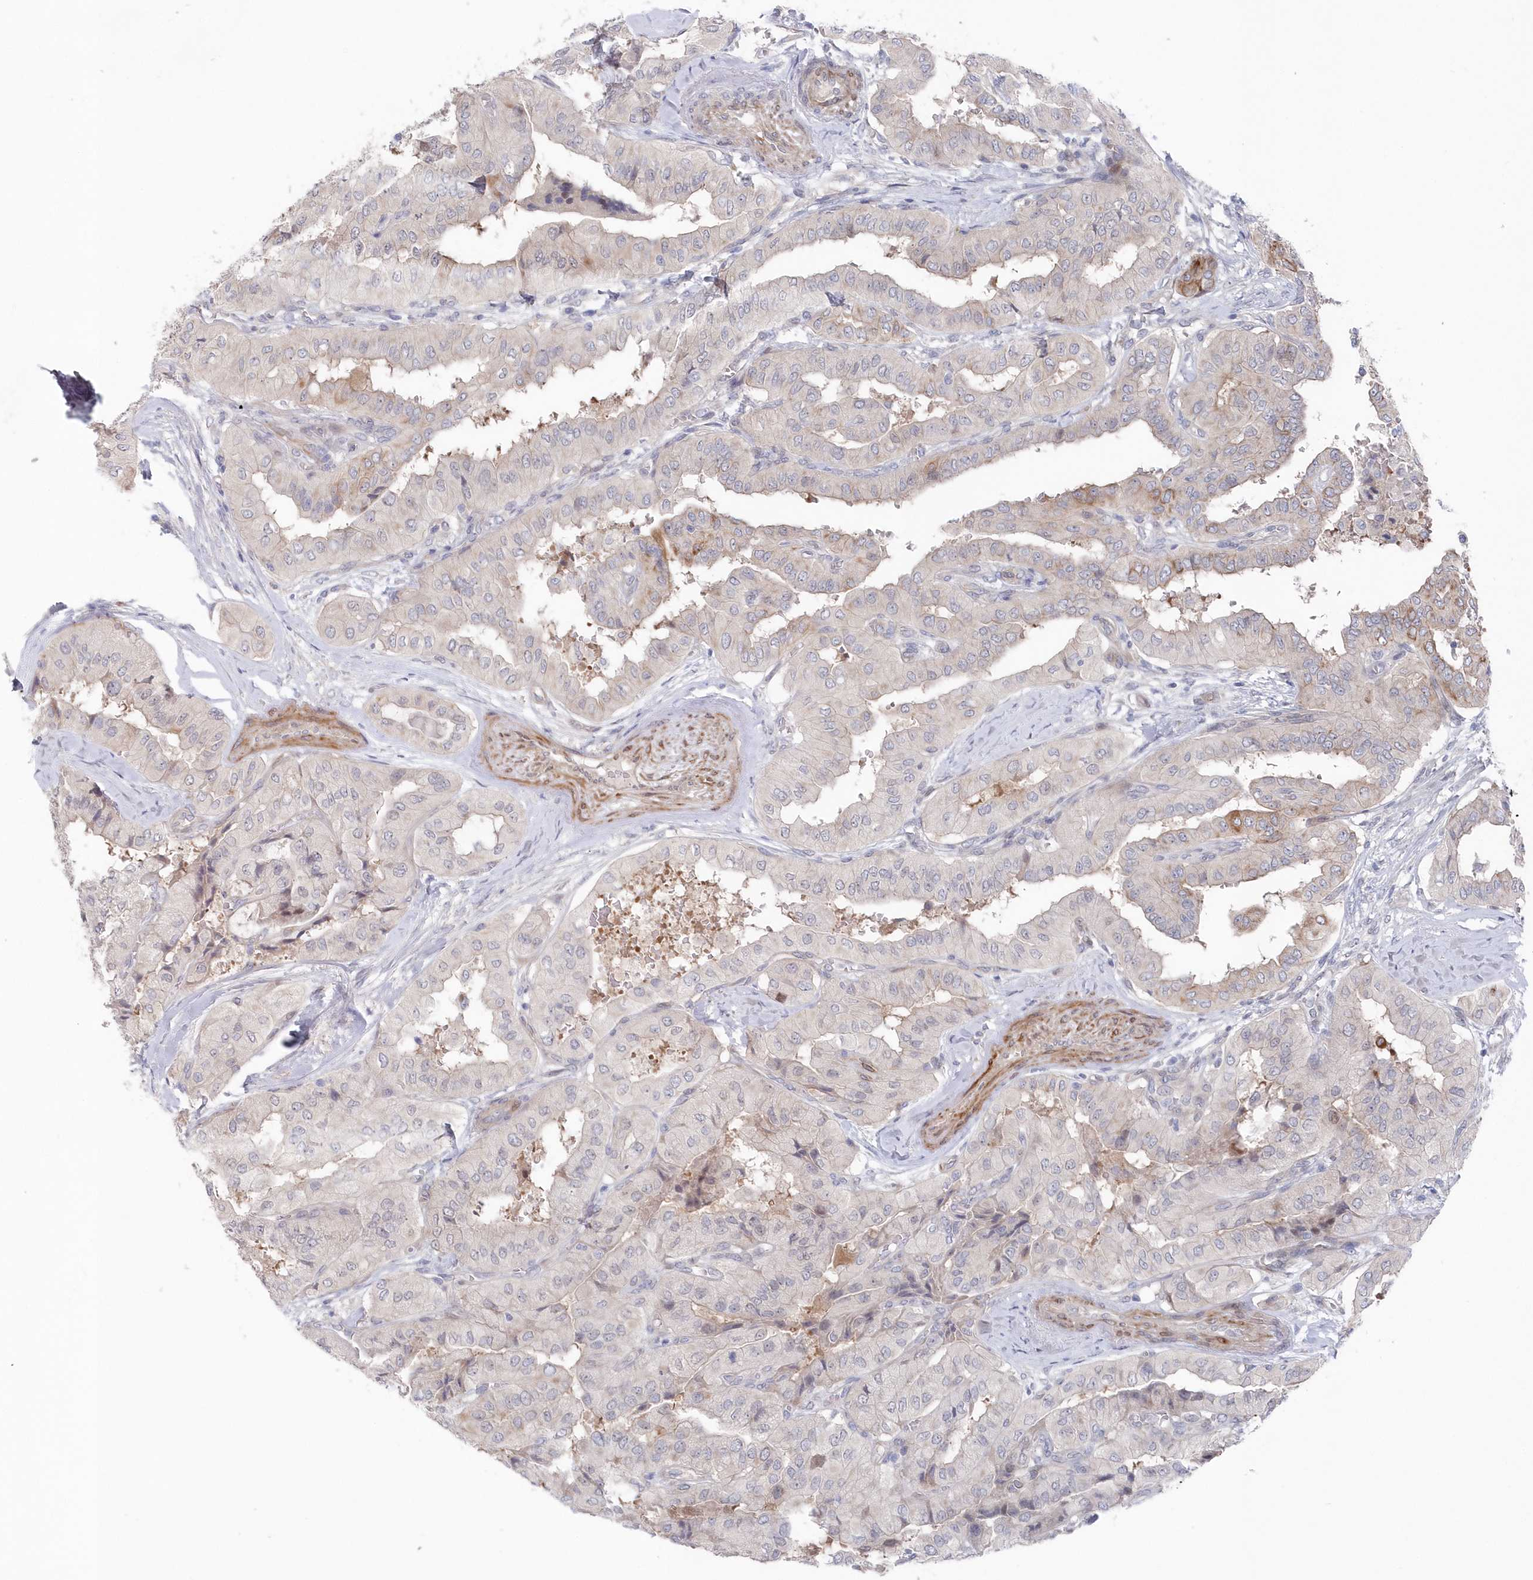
{"staining": {"intensity": "moderate", "quantity": "<25%", "location": "cytoplasmic/membranous"}, "tissue": "thyroid cancer", "cell_type": "Tumor cells", "image_type": "cancer", "snomed": [{"axis": "morphology", "description": "Papillary adenocarcinoma, NOS"}, {"axis": "topography", "description": "Thyroid gland"}], "caption": "An immunohistochemistry (IHC) micrograph of tumor tissue is shown. Protein staining in brown shows moderate cytoplasmic/membranous positivity in thyroid cancer (papillary adenocarcinoma) within tumor cells.", "gene": "KIAA1586", "patient": {"sex": "female", "age": 59}}